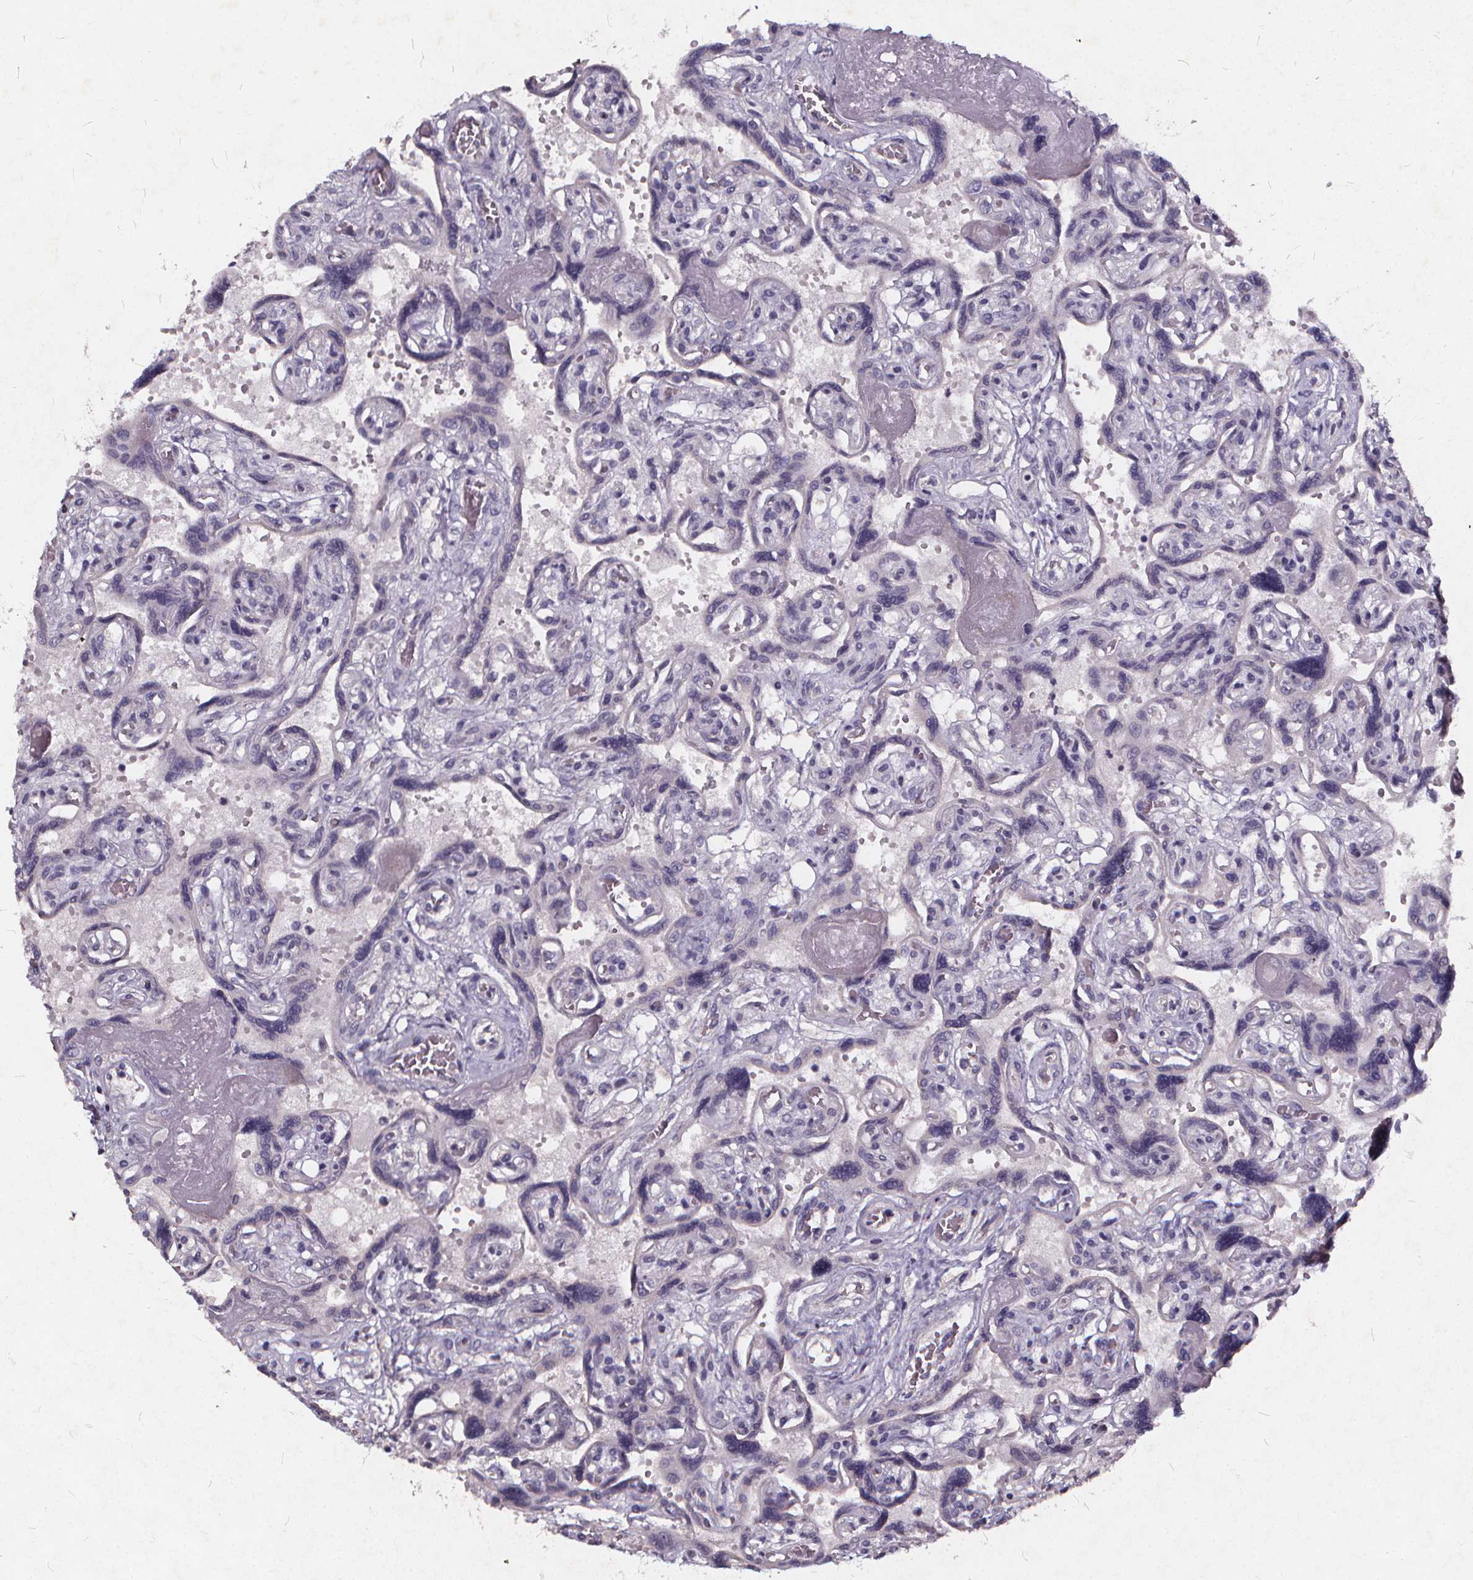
{"staining": {"intensity": "negative", "quantity": "none", "location": "none"}, "tissue": "placenta", "cell_type": "Decidual cells", "image_type": "normal", "snomed": [{"axis": "morphology", "description": "Normal tissue, NOS"}, {"axis": "topography", "description": "Placenta"}], "caption": "IHC image of benign human placenta stained for a protein (brown), which displays no staining in decidual cells. (DAB (3,3'-diaminobenzidine) immunohistochemistry with hematoxylin counter stain).", "gene": "TSPAN14", "patient": {"sex": "female", "age": 32}}